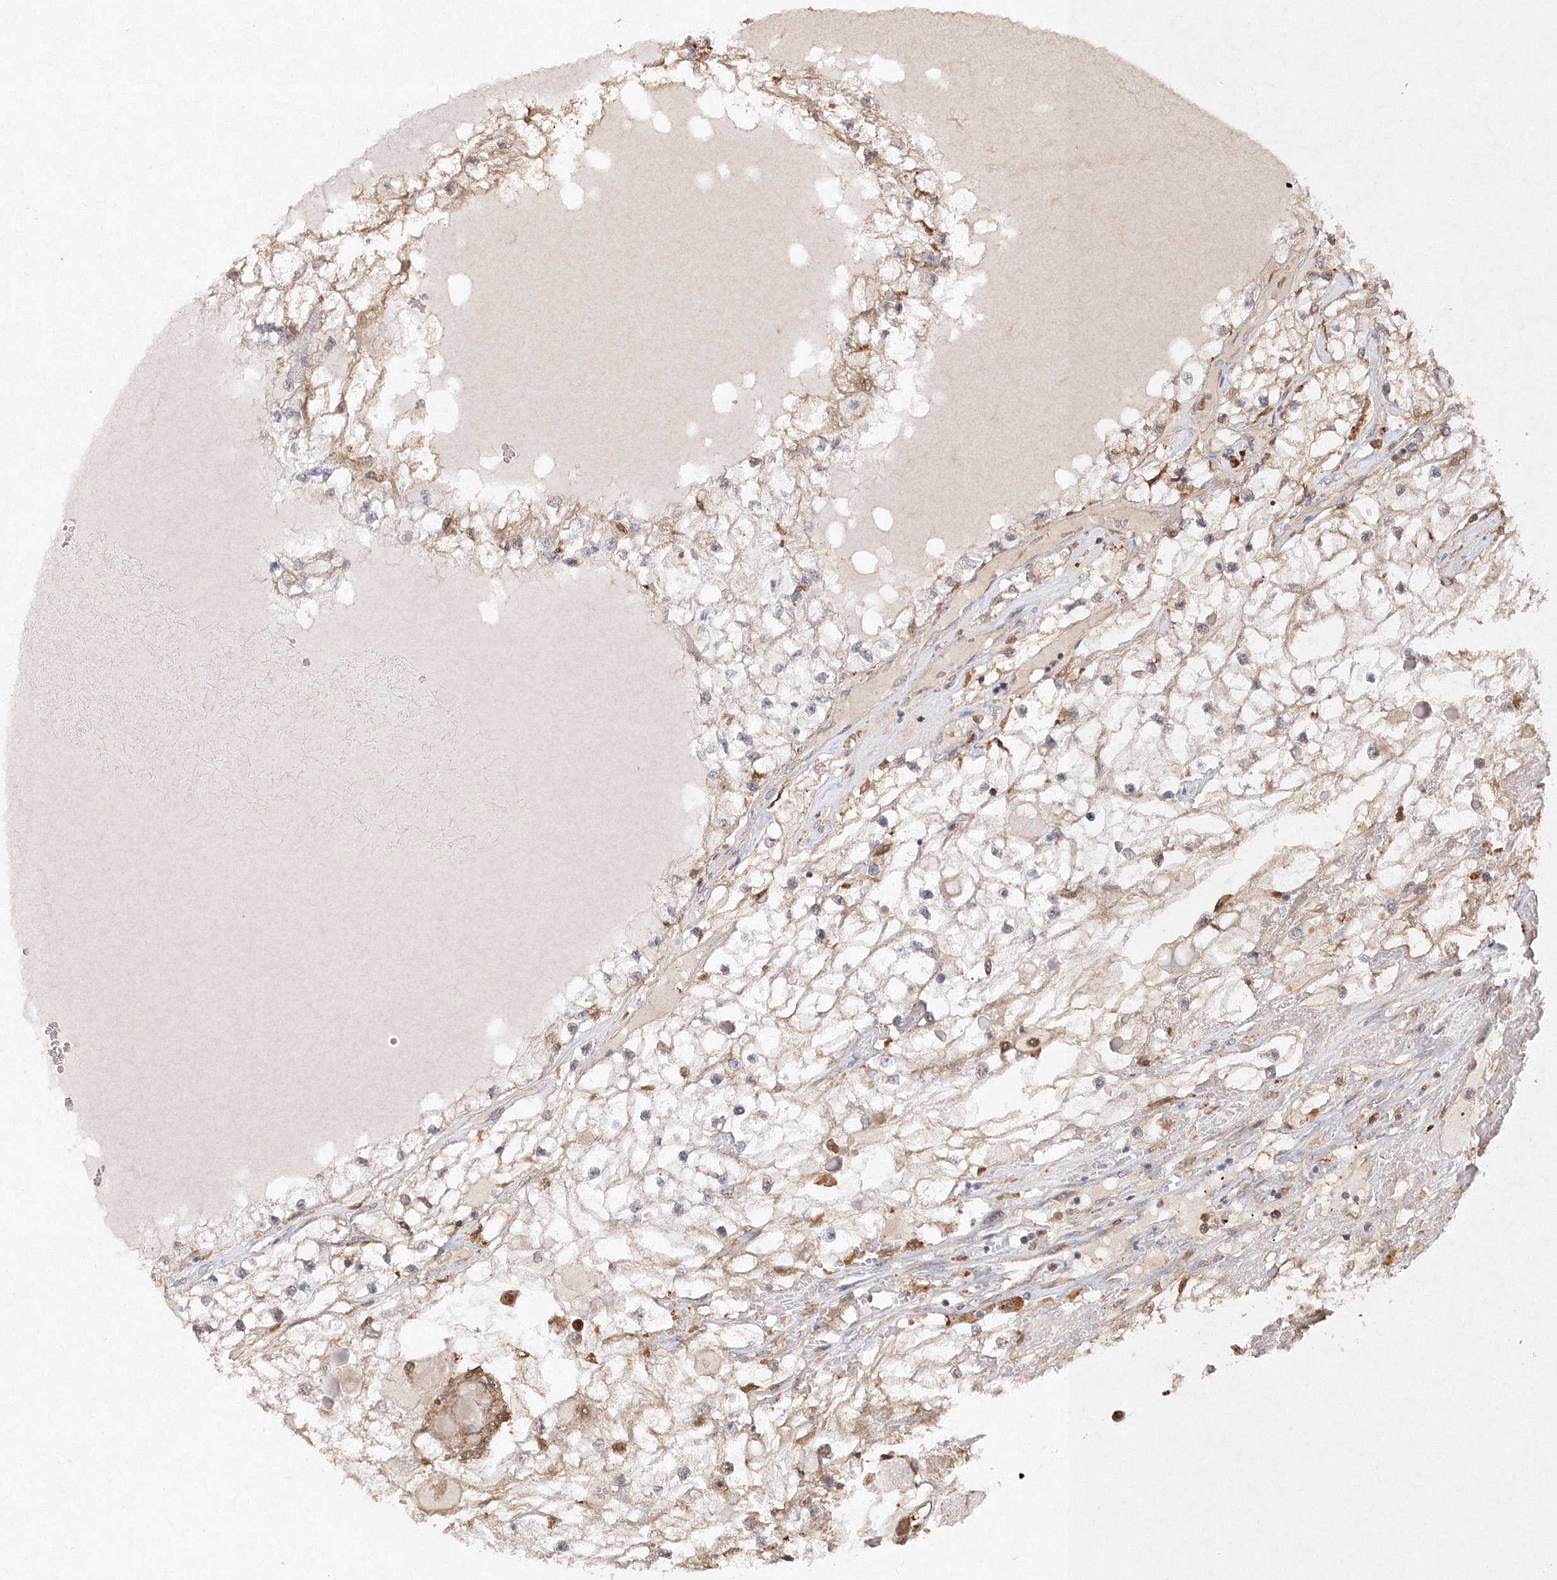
{"staining": {"intensity": "weak", "quantity": "<25%", "location": "cytoplasmic/membranous"}, "tissue": "renal cancer", "cell_type": "Tumor cells", "image_type": "cancer", "snomed": [{"axis": "morphology", "description": "Adenocarcinoma, NOS"}, {"axis": "topography", "description": "Kidney"}], "caption": "IHC photomicrograph of human renal cancer (adenocarcinoma) stained for a protein (brown), which reveals no staining in tumor cells.", "gene": "S100A11", "patient": {"sex": "male", "age": 68}}